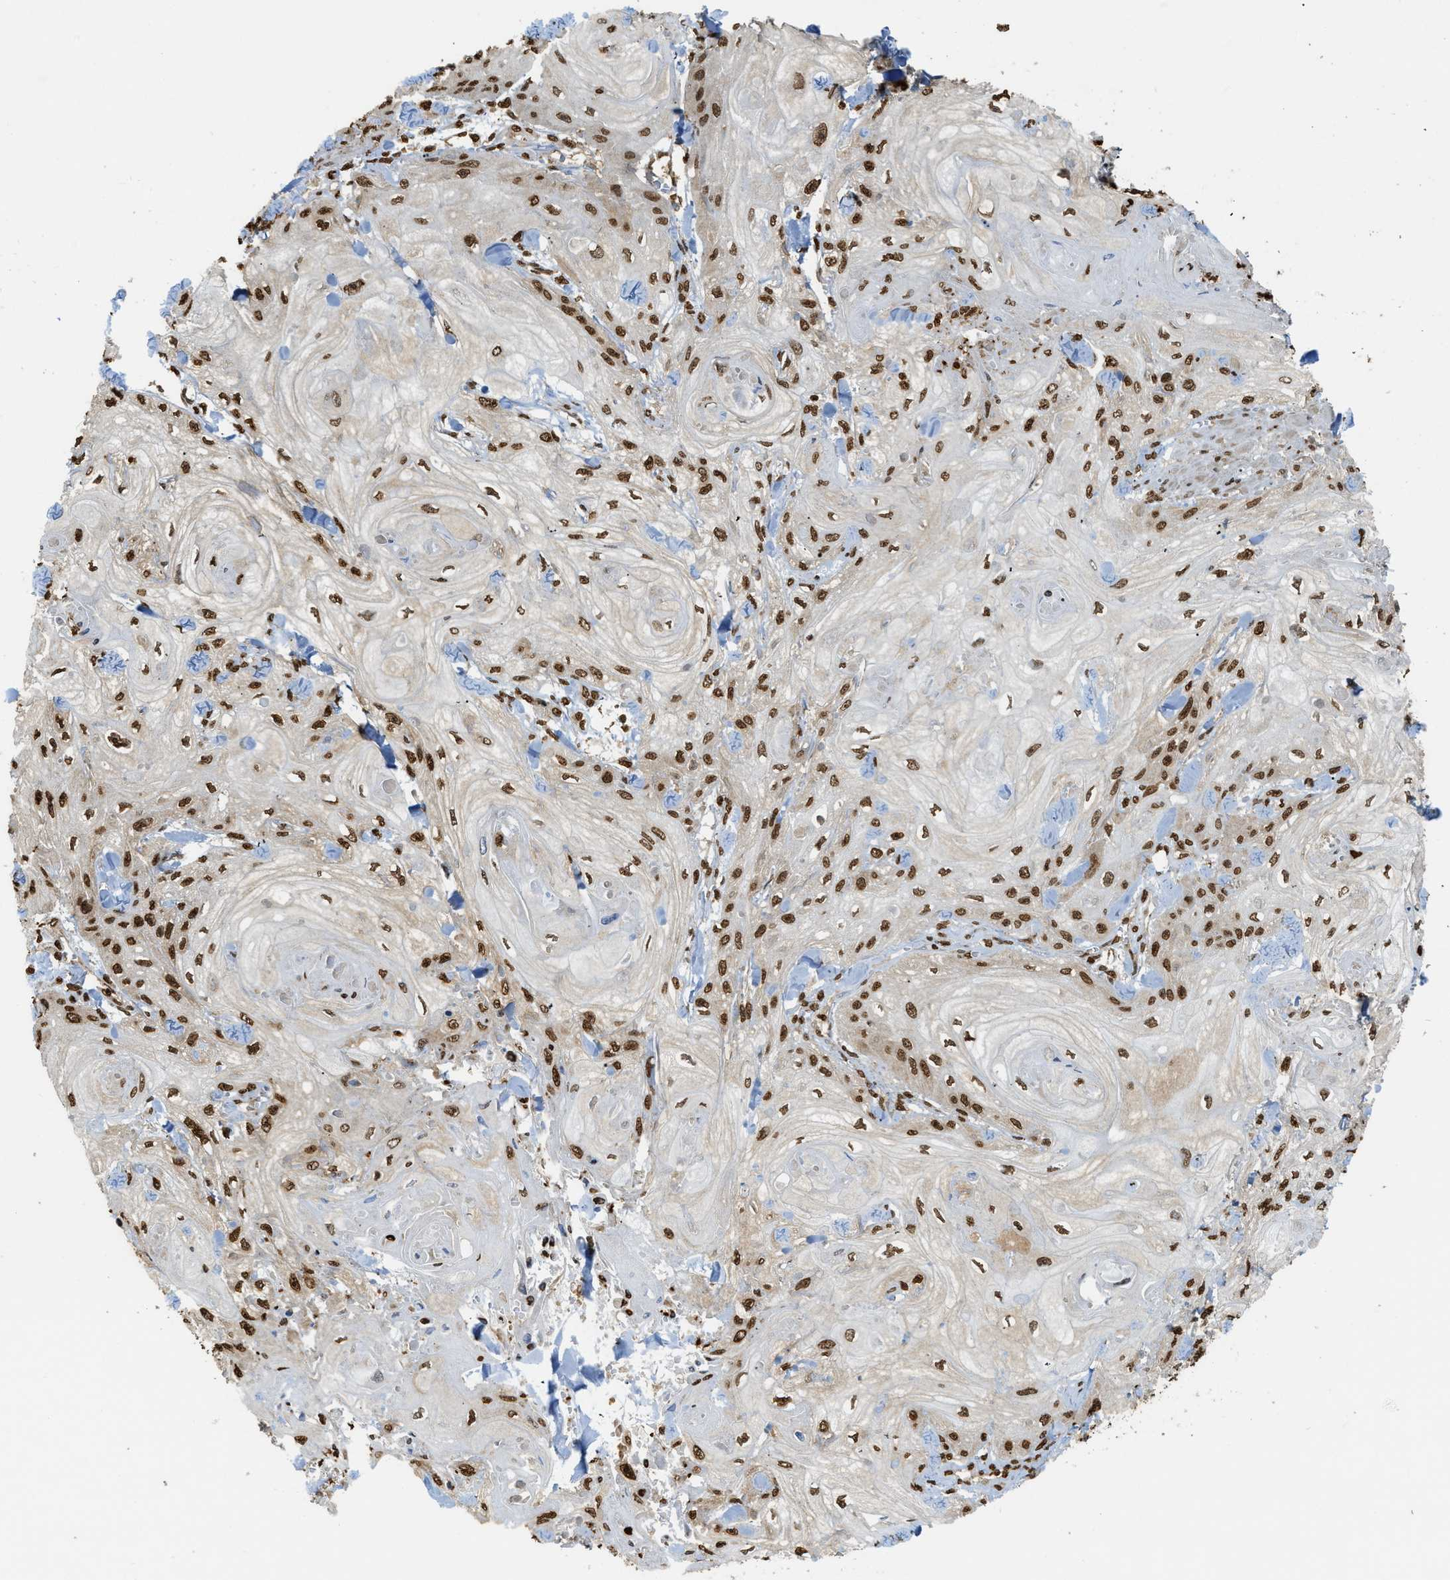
{"staining": {"intensity": "strong", "quantity": ">75%", "location": "nuclear"}, "tissue": "skin cancer", "cell_type": "Tumor cells", "image_type": "cancer", "snomed": [{"axis": "morphology", "description": "Squamous cell carcinoma, NOS"}, {"axis": "topography", "description": "Skin"}], "caption": "Immunohistochemistry image of squamous cell carcinoma (skin) stained for a protein (brown), which shows high levels of strong nuclear expression in approximately >75% of tumor cells.", "gene": "NR5A2", "patient": {"sex": "male", "age": 74}}